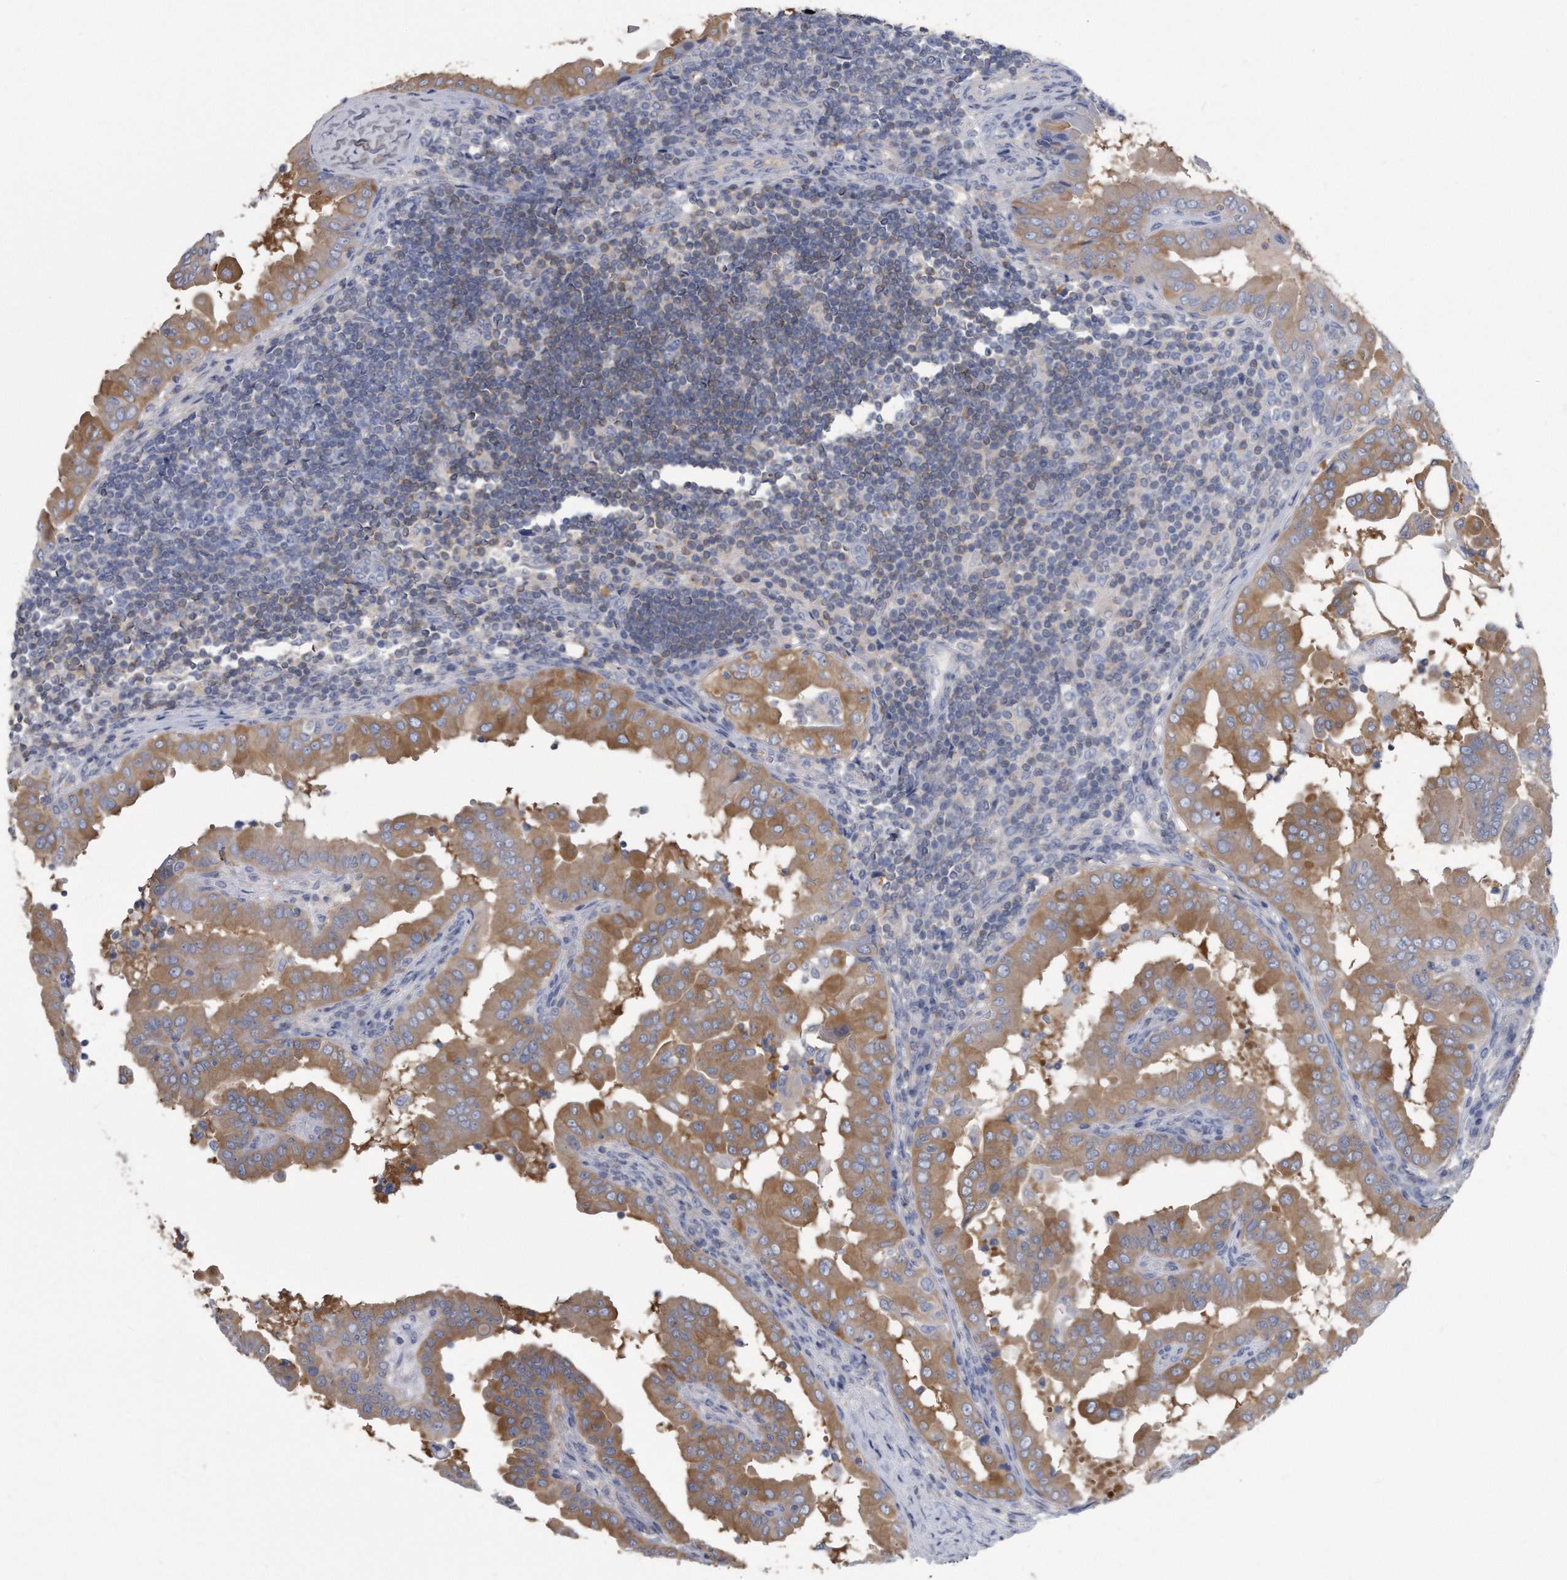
{"staining": {"intensity": "moderate", "quantity": ">75%", "location": "cytoplasmic/membranous"}, "tissue": "thyroid cancer", "cell_type": "Tumor cells", "image_type": "cancer", "snomed": [{"axis": "morphology", "description": "Papillary adenocarcinoma, NOS"}, {"axis": "topography", "description": "Thyroid gland"}], "caption": "IHC (DAB) staining of human papillary adenocarcinoma (thyroid) displays moderate cytoplasmic/membranous protein positivity in about >75% of tumor cells.", "gene": "PYGB", "patient": {"sex": "male", "age": 33}}